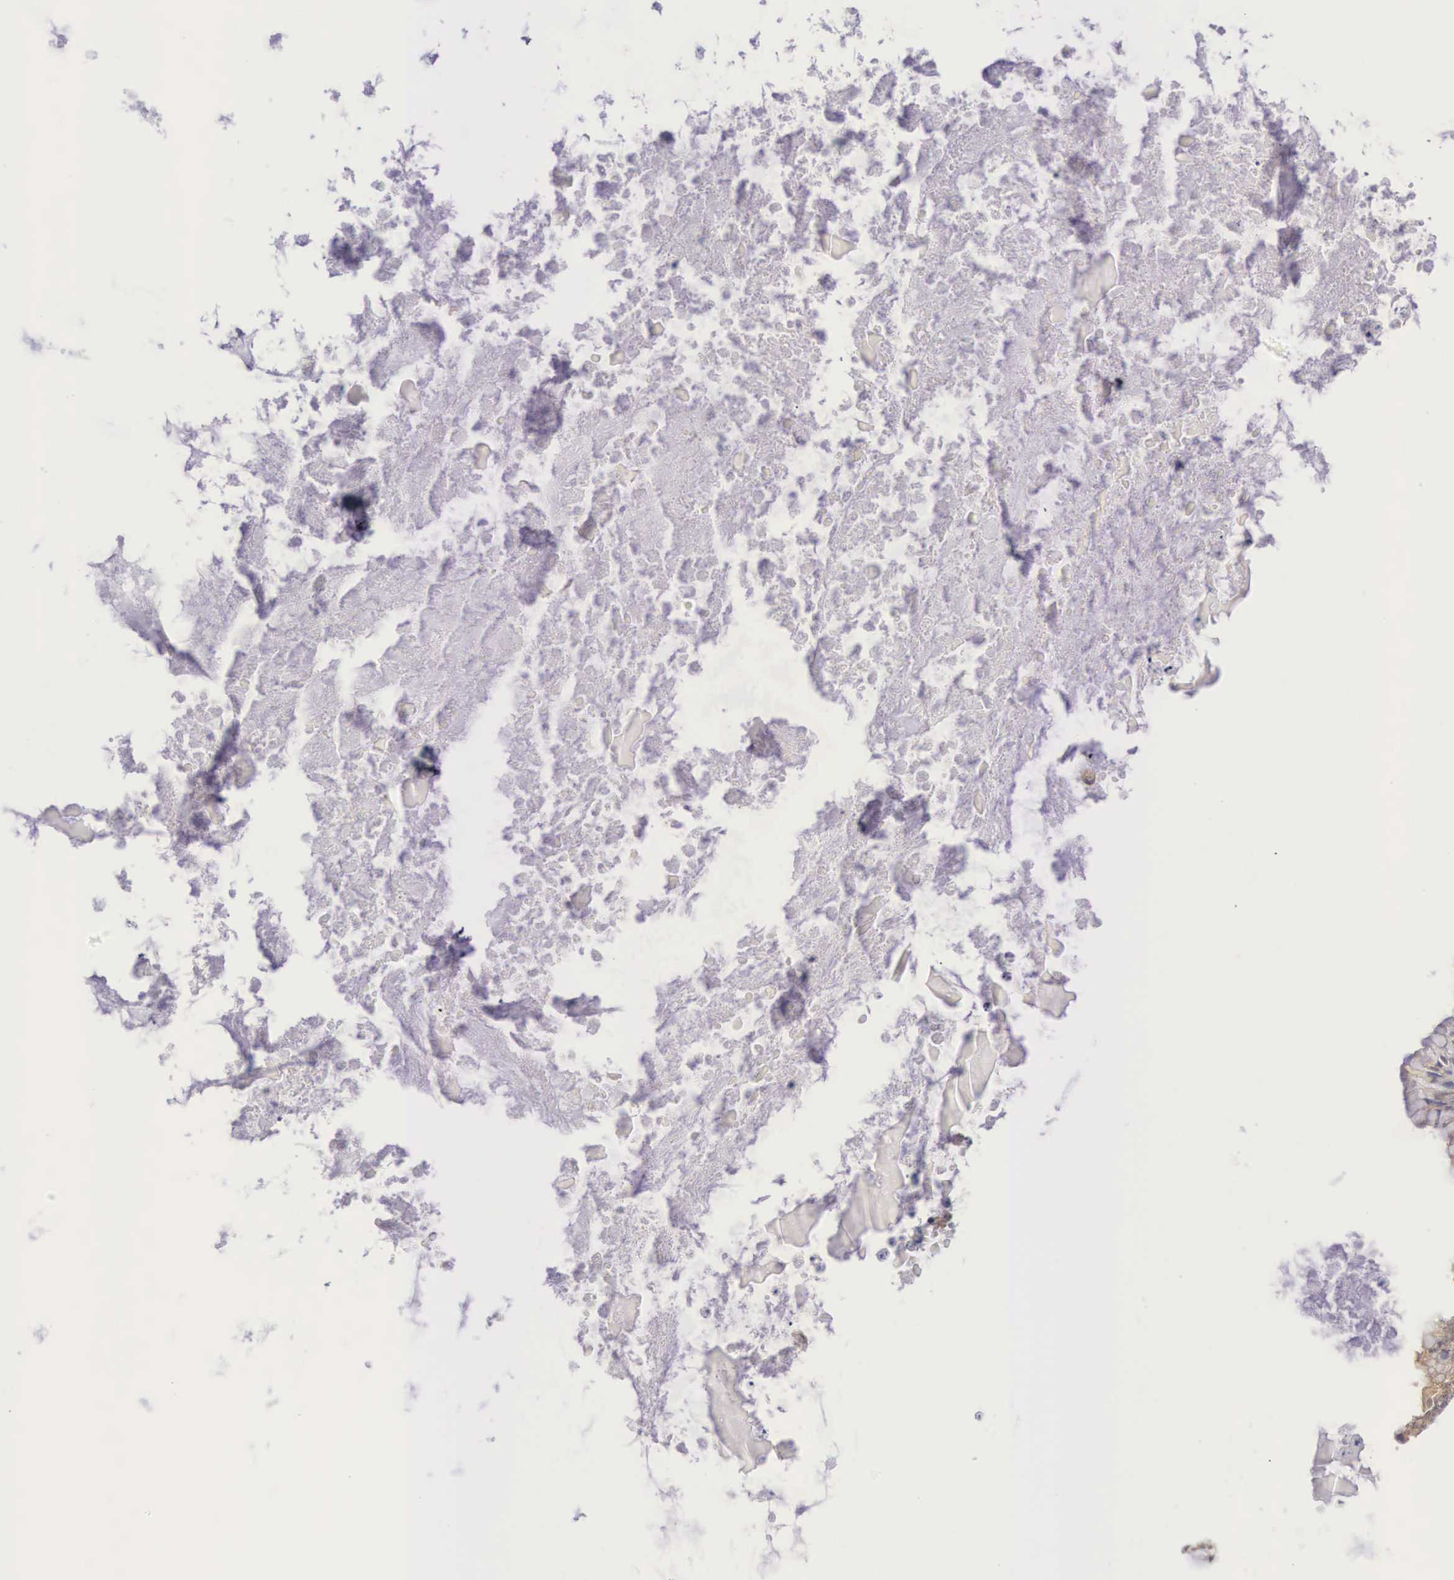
{"staining": {"intensity": "strong", "quantity": ">75%", "location": "cytoplasmic/membranous"}, "tissue": "ovarian cancer", "cell_type": "Tumor cells", "image_type": "cancer", "snomed": [{"axis": "morphology", "description": "Cystadenocarcinoma, mucinous, NOS"}, {"axis": "topography", "description": "Ovary"}], "caption": "A high amount of strong cytoplasmic/membranous staining is present in about >75% of tumor cells in ovarian cancer tissue. (DAB IHC with brightfield microscopy, high magnification).", "gene": "IGBP1", "patient": {"sex": "female", "age": 57}}